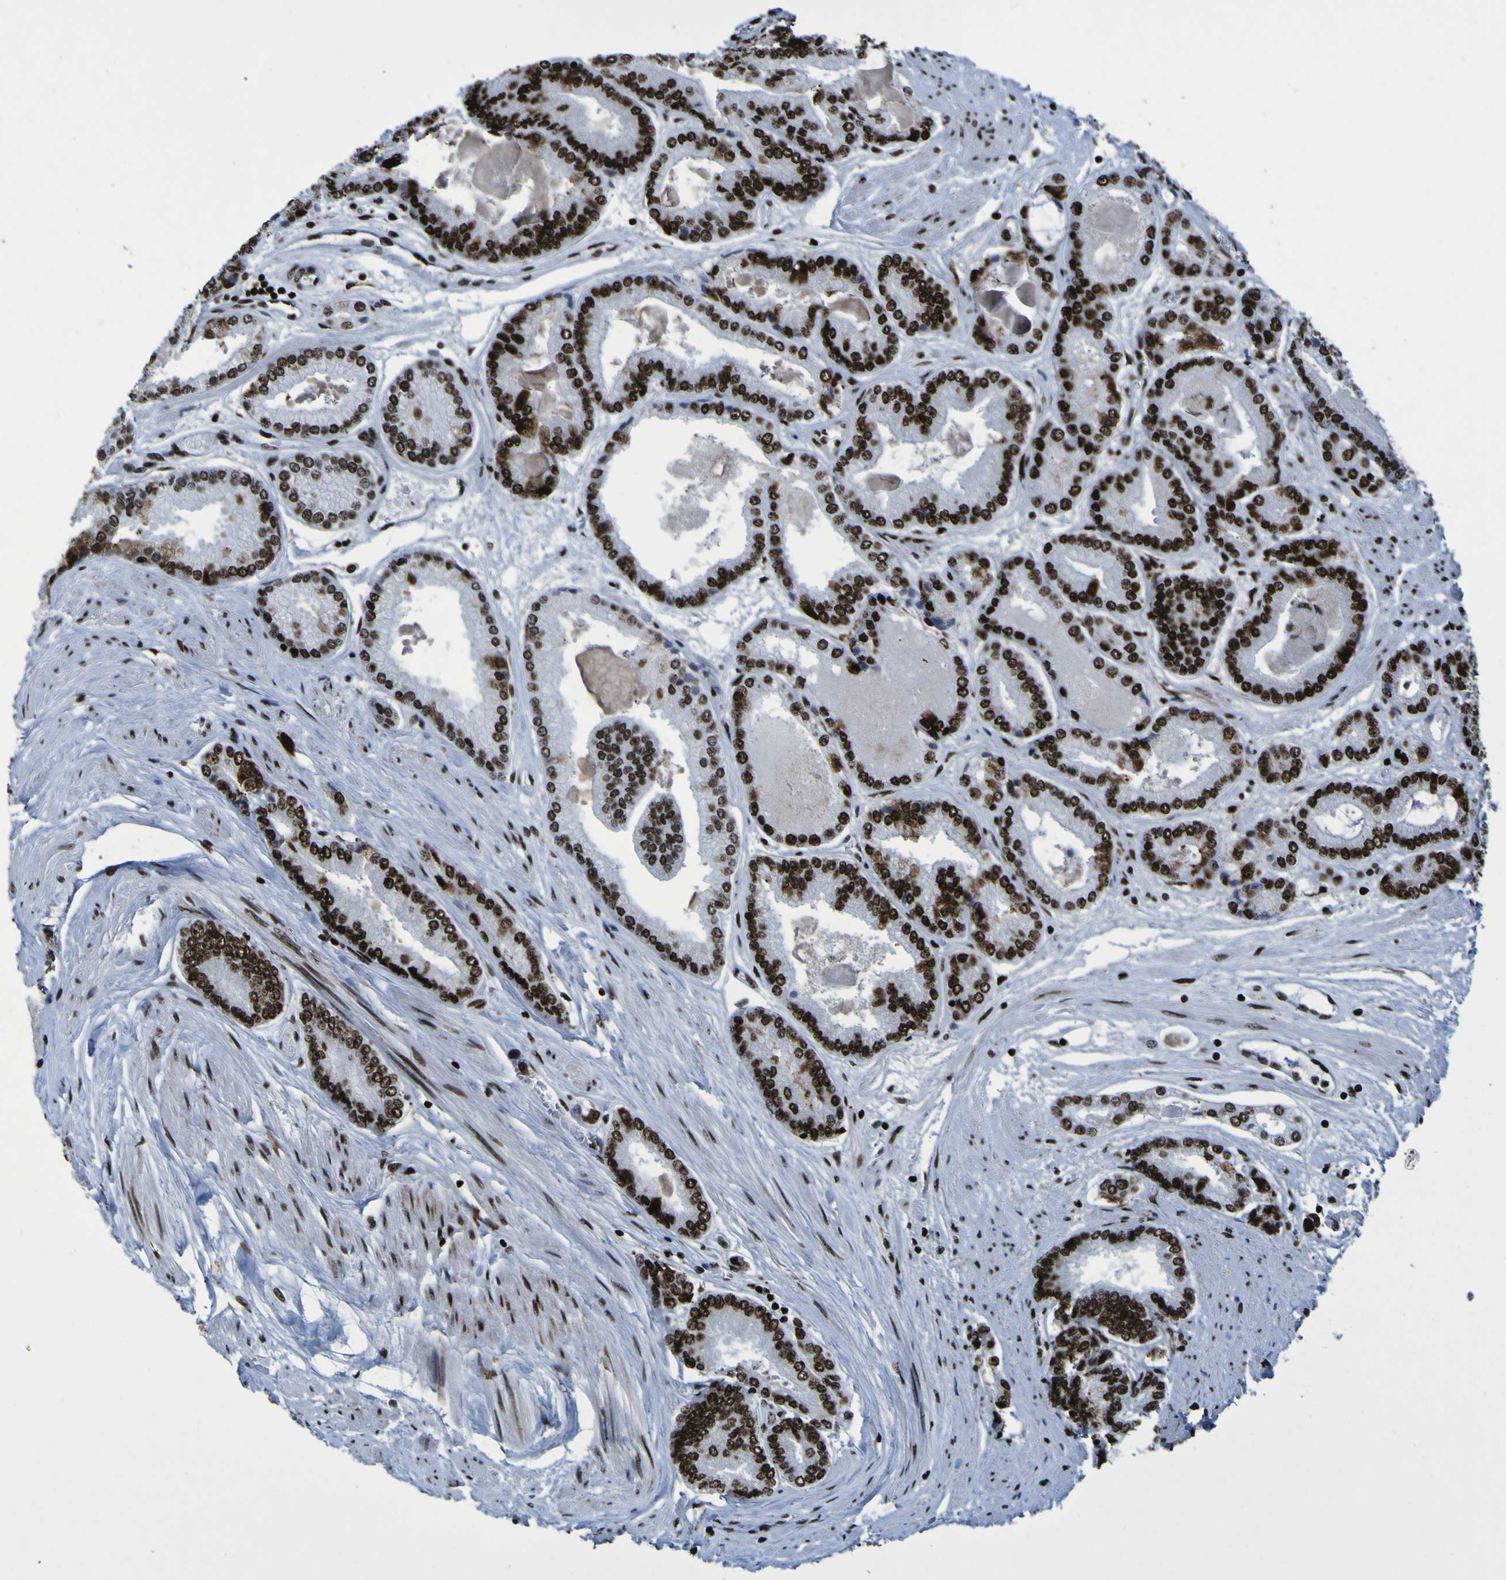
{"staining": {"intensity": "strong", "quantity": ">75%", "location": "nuclear"}, "tissue": "prostate cancer", "cell_type": "Tumor cells", "image_type": "cancer", "snomed": [{"axis": "morphology", "description": "Adenocarcinoma, High grade"}, {"axis": "topography", "description": "Prostate"}], "caption": "Protein staining of prostate adenocarcinoma (high-grade) tissue reveals strong nuclear expression in approximately >75% of tumor cells.", "gene": "NPM1", "patient": {"sex": "male", "age": 59}}